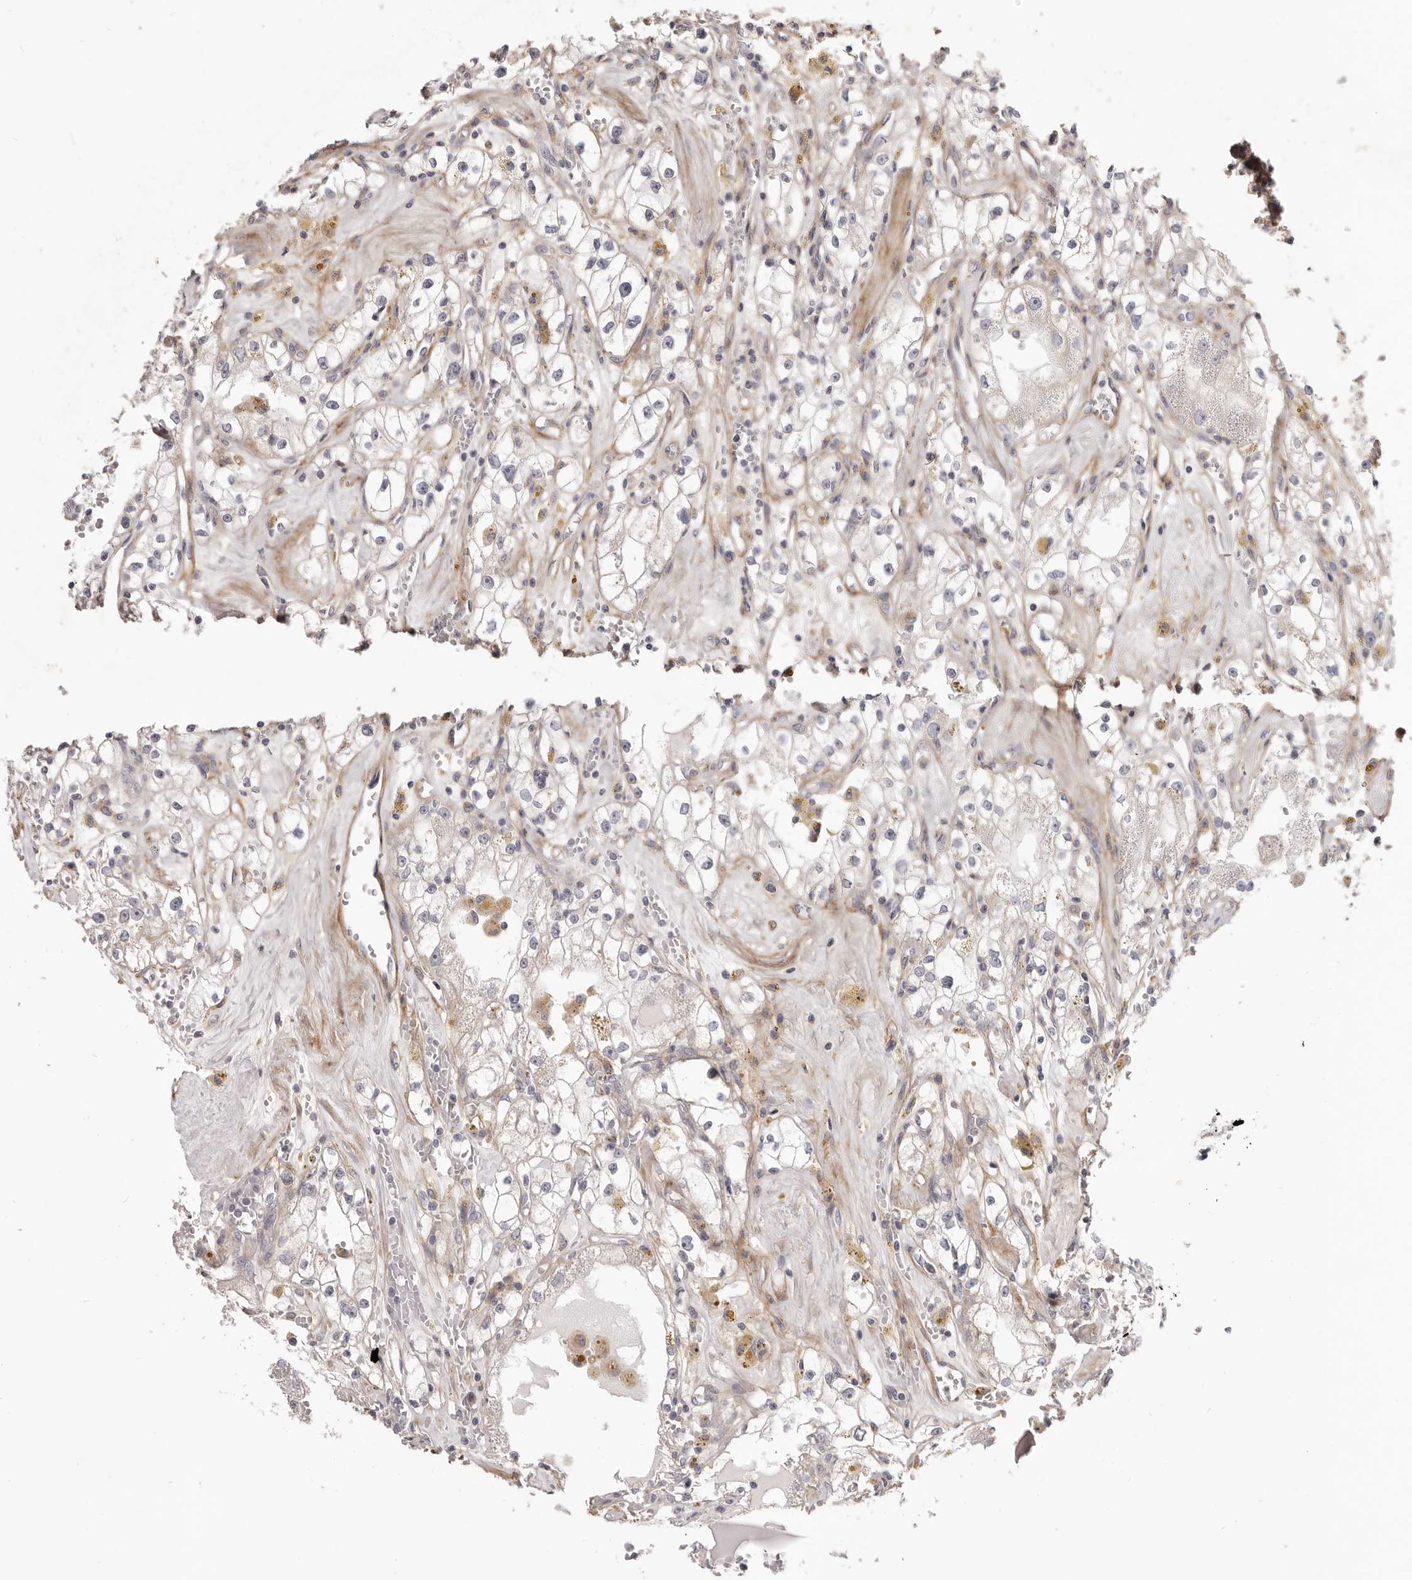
{"staining": {"intensity": "negative", "quantity": "none", "location": "none"}, "tissue": "renal cancer", "cell_type": "Tumor cells", "image_type": "cancer", "snomed": [{"axis": "morphology", "description": "Adenocarcinoma, NOS"}, {"axis": "topography", "description": "Kidney"}], "caption": "Immunohistochemical staining of renal adenocarcinoma reveals no significant expression in tumor cells.", "gene": "MRPS10", "patient": {"sex": "male", "age": 56}}